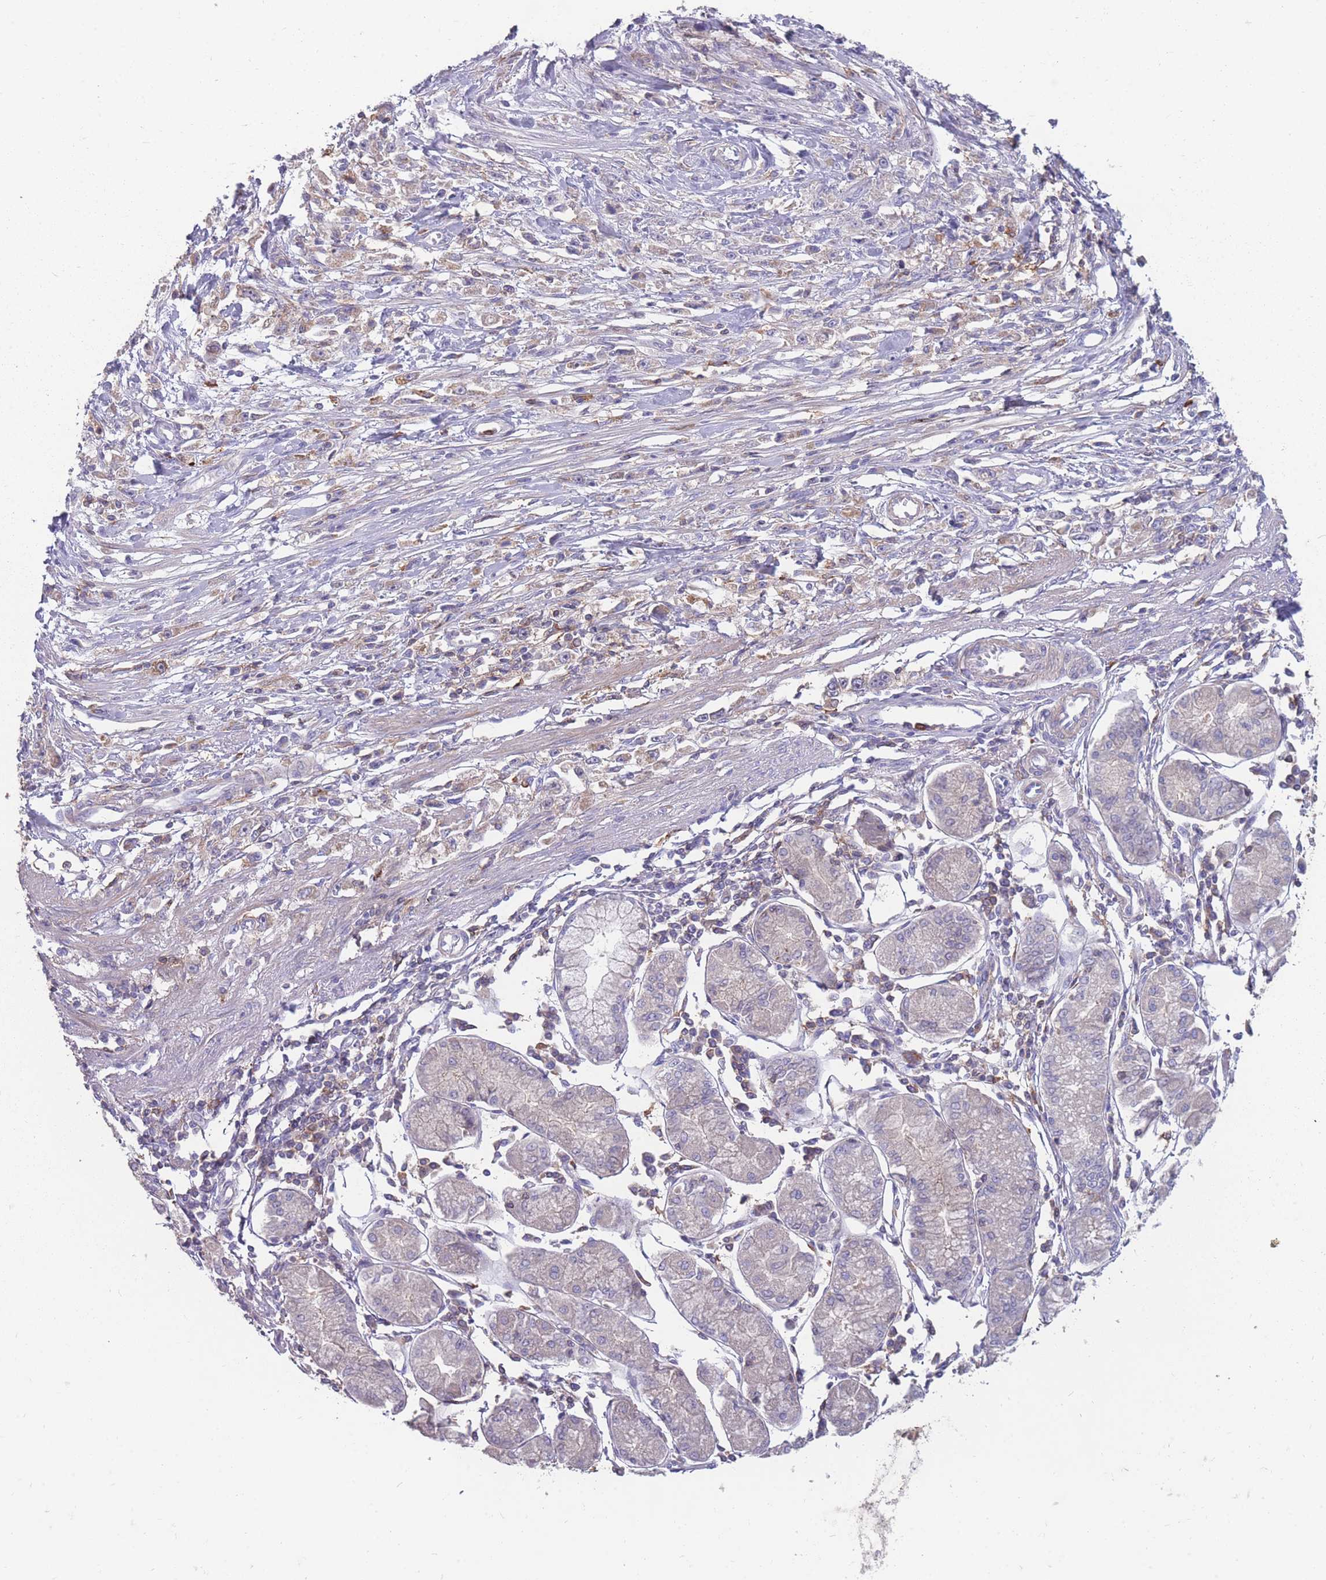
{"staining": {"intensity": "weak", "quantity": "<25%", "location": "cytoplasmic/membranous"}, "tissue": "stomach cancer", "cell_type": "Tumor cells", "image_type": "cancer", "snomed": [{"axis": "morphology", "description": "Adenocarcinoma, NOS"}, {"axis": "topography", "description": "Stomach"}], "caption": "A photomicrograph of stomach cancer (adenocarcinoma) stained for a protein displays no brown staining in tumor cells. (DAB immunohistochemistry (IHC) with hematoxylin counter stain).", "gene": "CD33", "patient": {"sex": "female", "age": 59}}